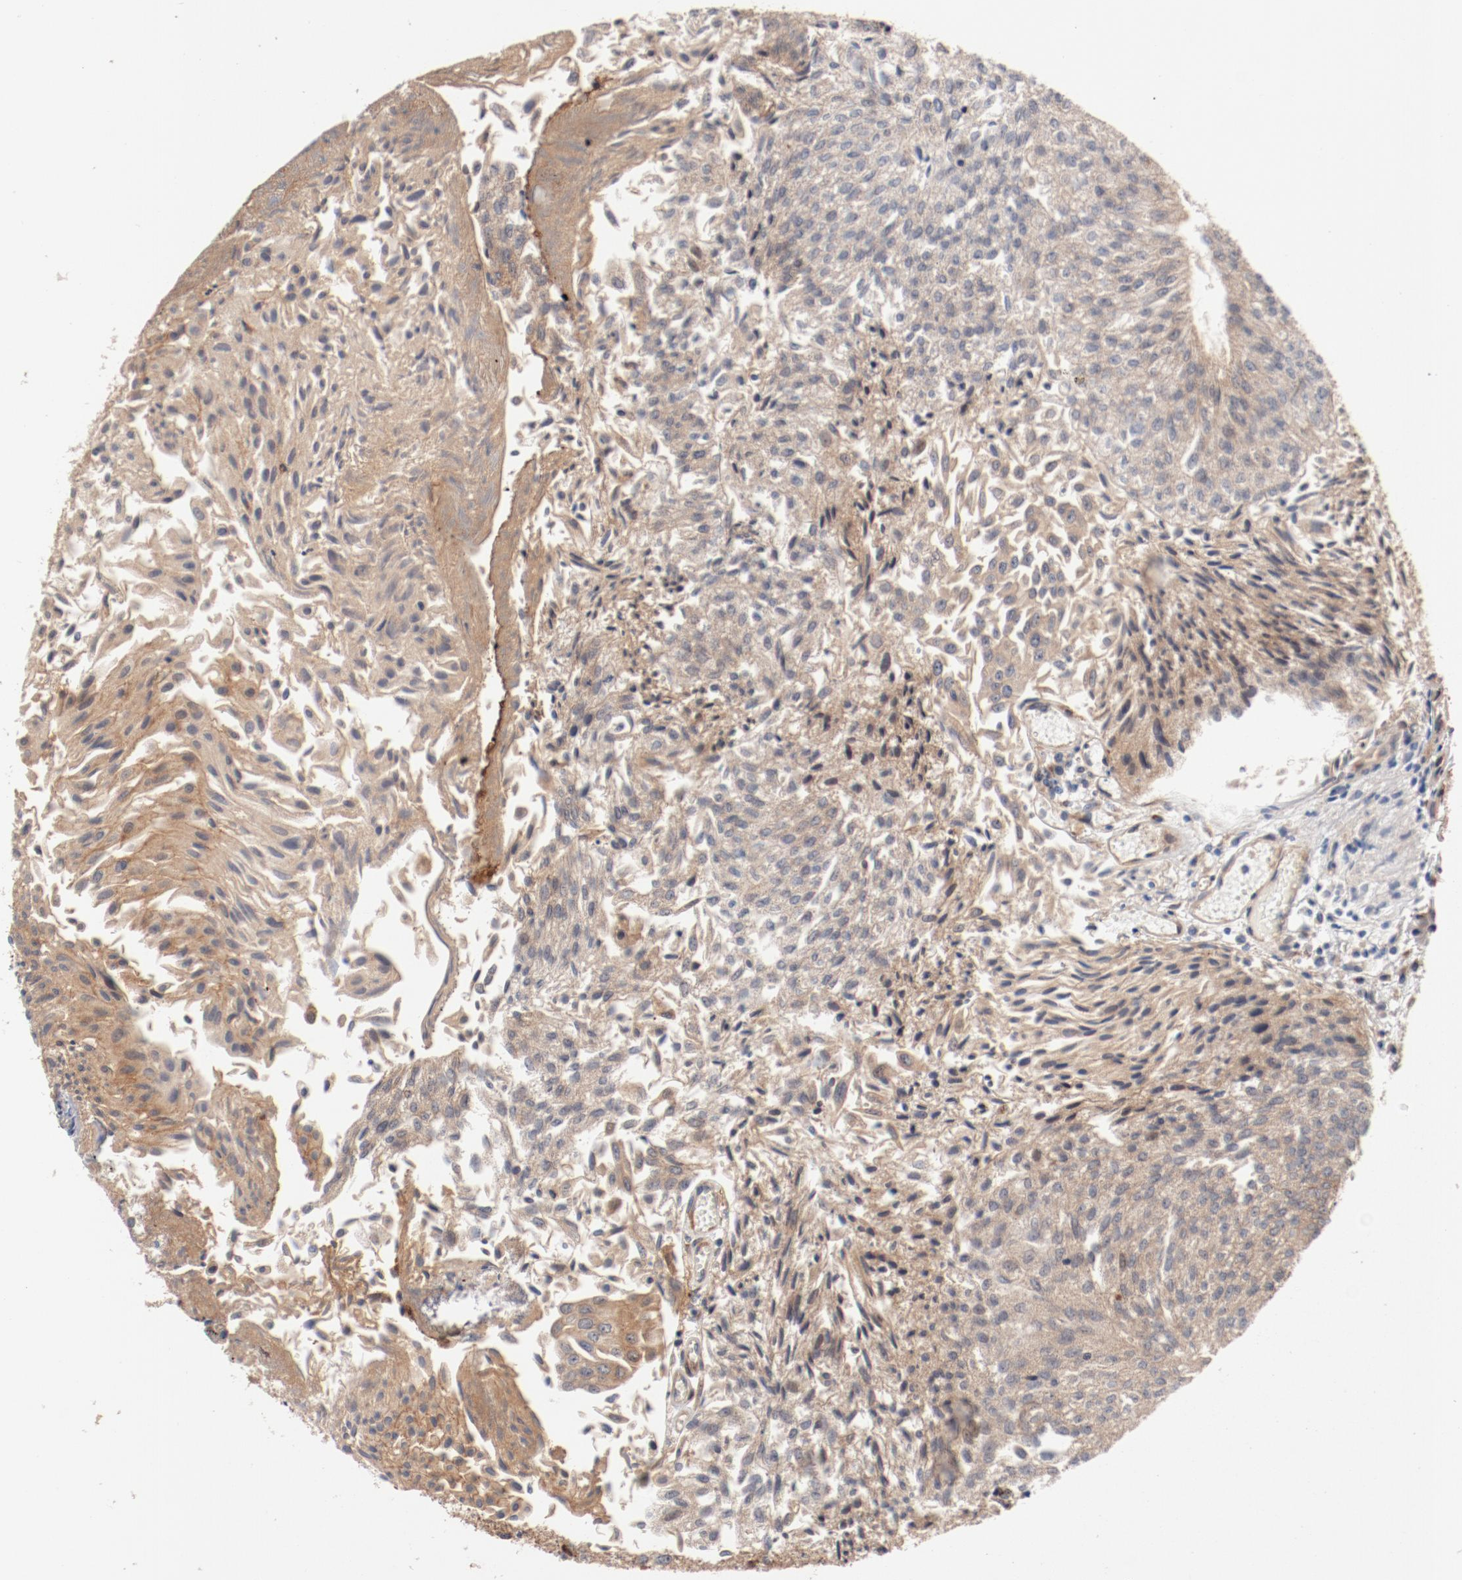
{"staining": {"intensity": "weak", "quantity": ">75%", "location": "cytoplasmic/membranous"}, "tissue": "urothelial cancer", "cell_type": "Tumor cells", "image_type": "cancer", "snomed": [{"axis": "morphology", "description": "Urothelial carcinoma, Low grade"}, {"axis": "topography", "description": "Urinary bladder"}], "caption": "A low amount of weak cytoplasmic/membranous expression is seen in approximately >75% of tumor cells in urothelial cancer tissue.", "gene": "PITPNM2", "patient": {"sex": "male", "age": 86}}